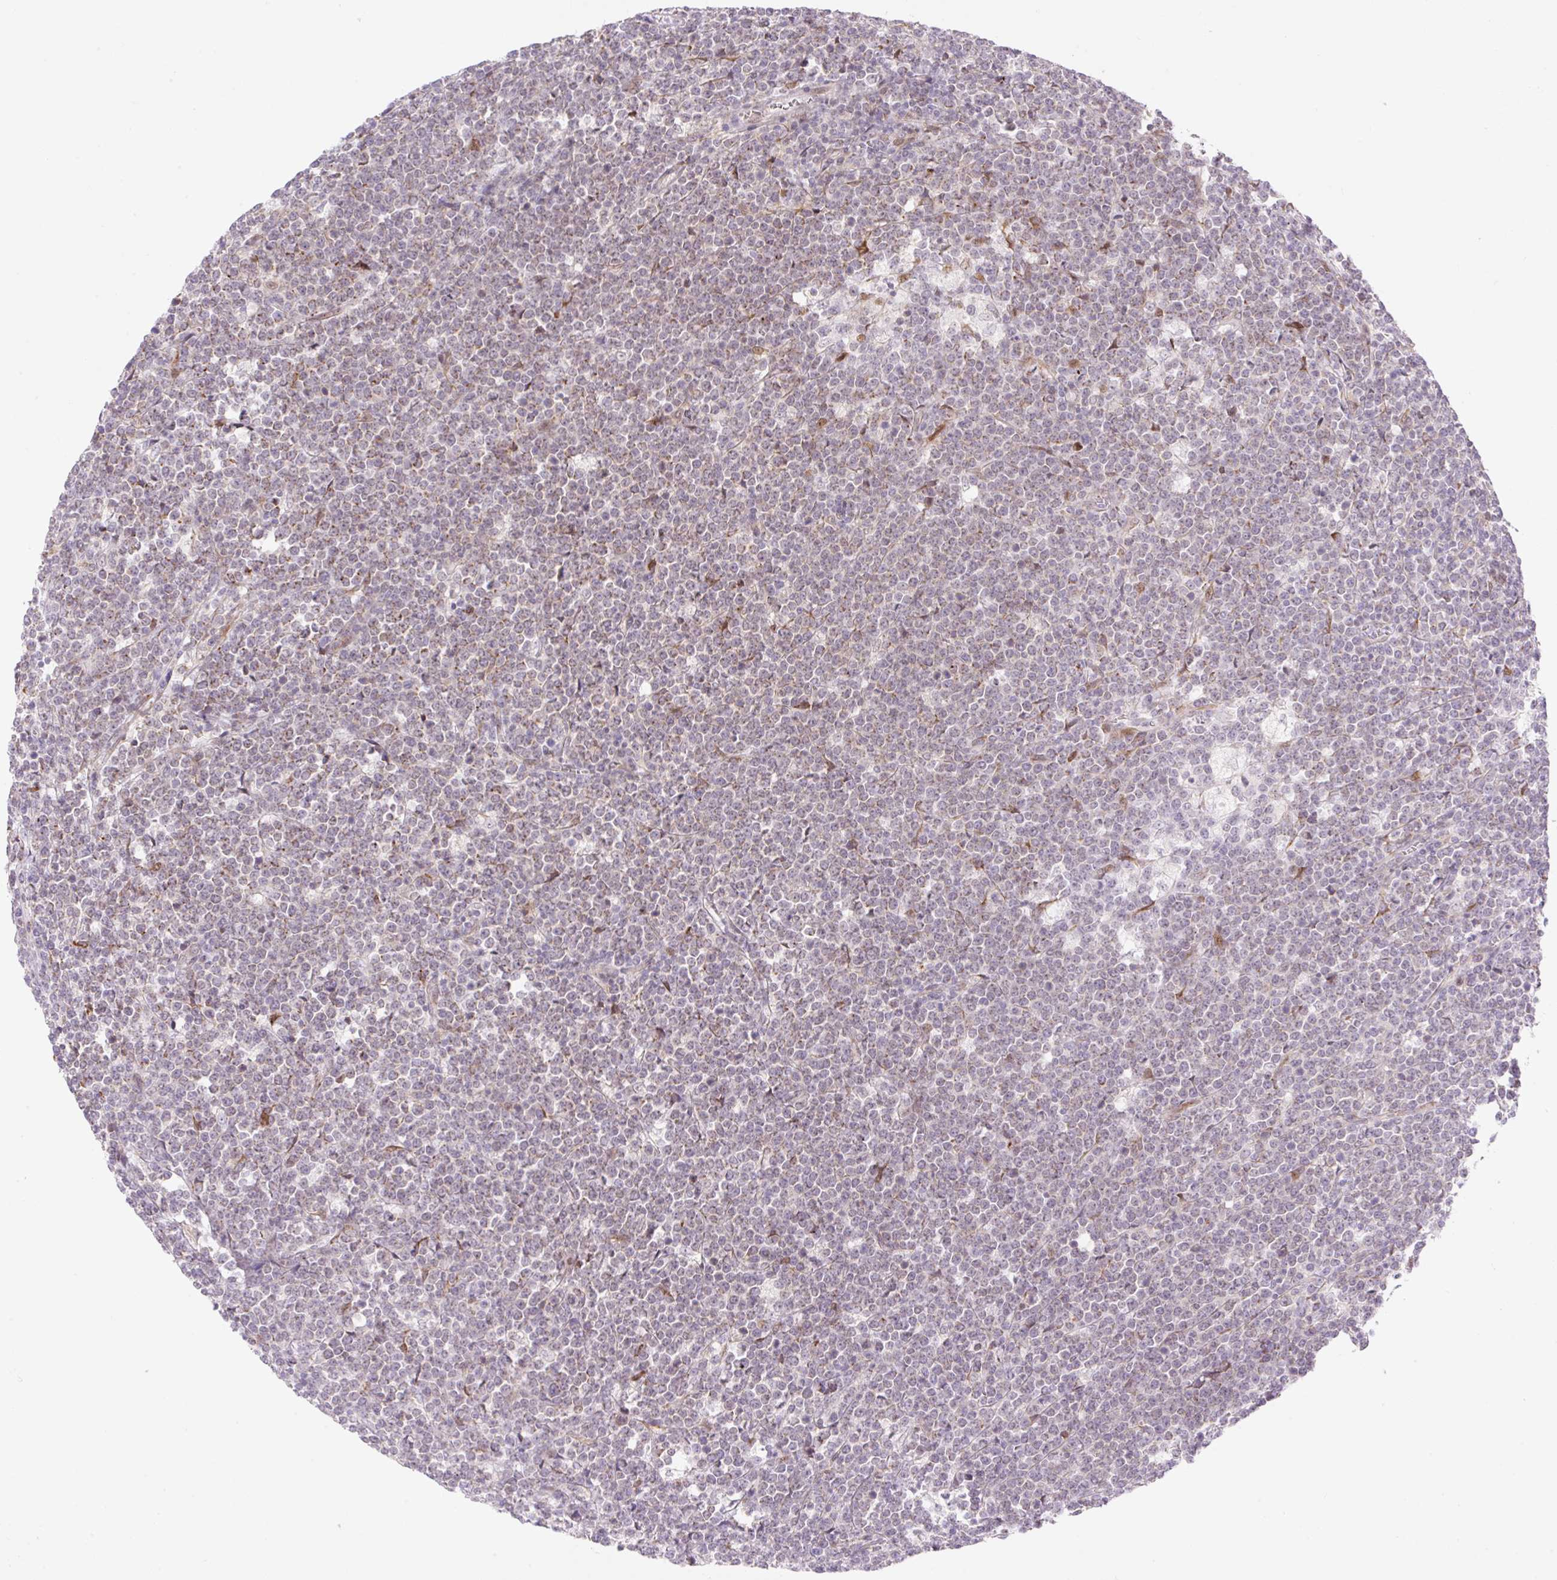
{"staining": {"intensity": "weak", "quantity": "25%-75%", "location": "cytoplasmic/membranous"}, "tissue": "lymphoma", "cell_type": "Tumor cells", "image_type": "cancer", "snomed": [{"axis": "morphology", "description": "Malignant lymphoma, non-Hodgkin's type, High grade"}, {"axis": "topography", "description": "Small intestine"}], "caption": "Lymphoma stained for a protein demonstrates weak cytoplasmic/membranous positivity in tumor cells. (Brightfield microscopy of DAB IHC at high magnification).", "gene": "ZFP41", "patient": {"sex": "male", "age": 8}}